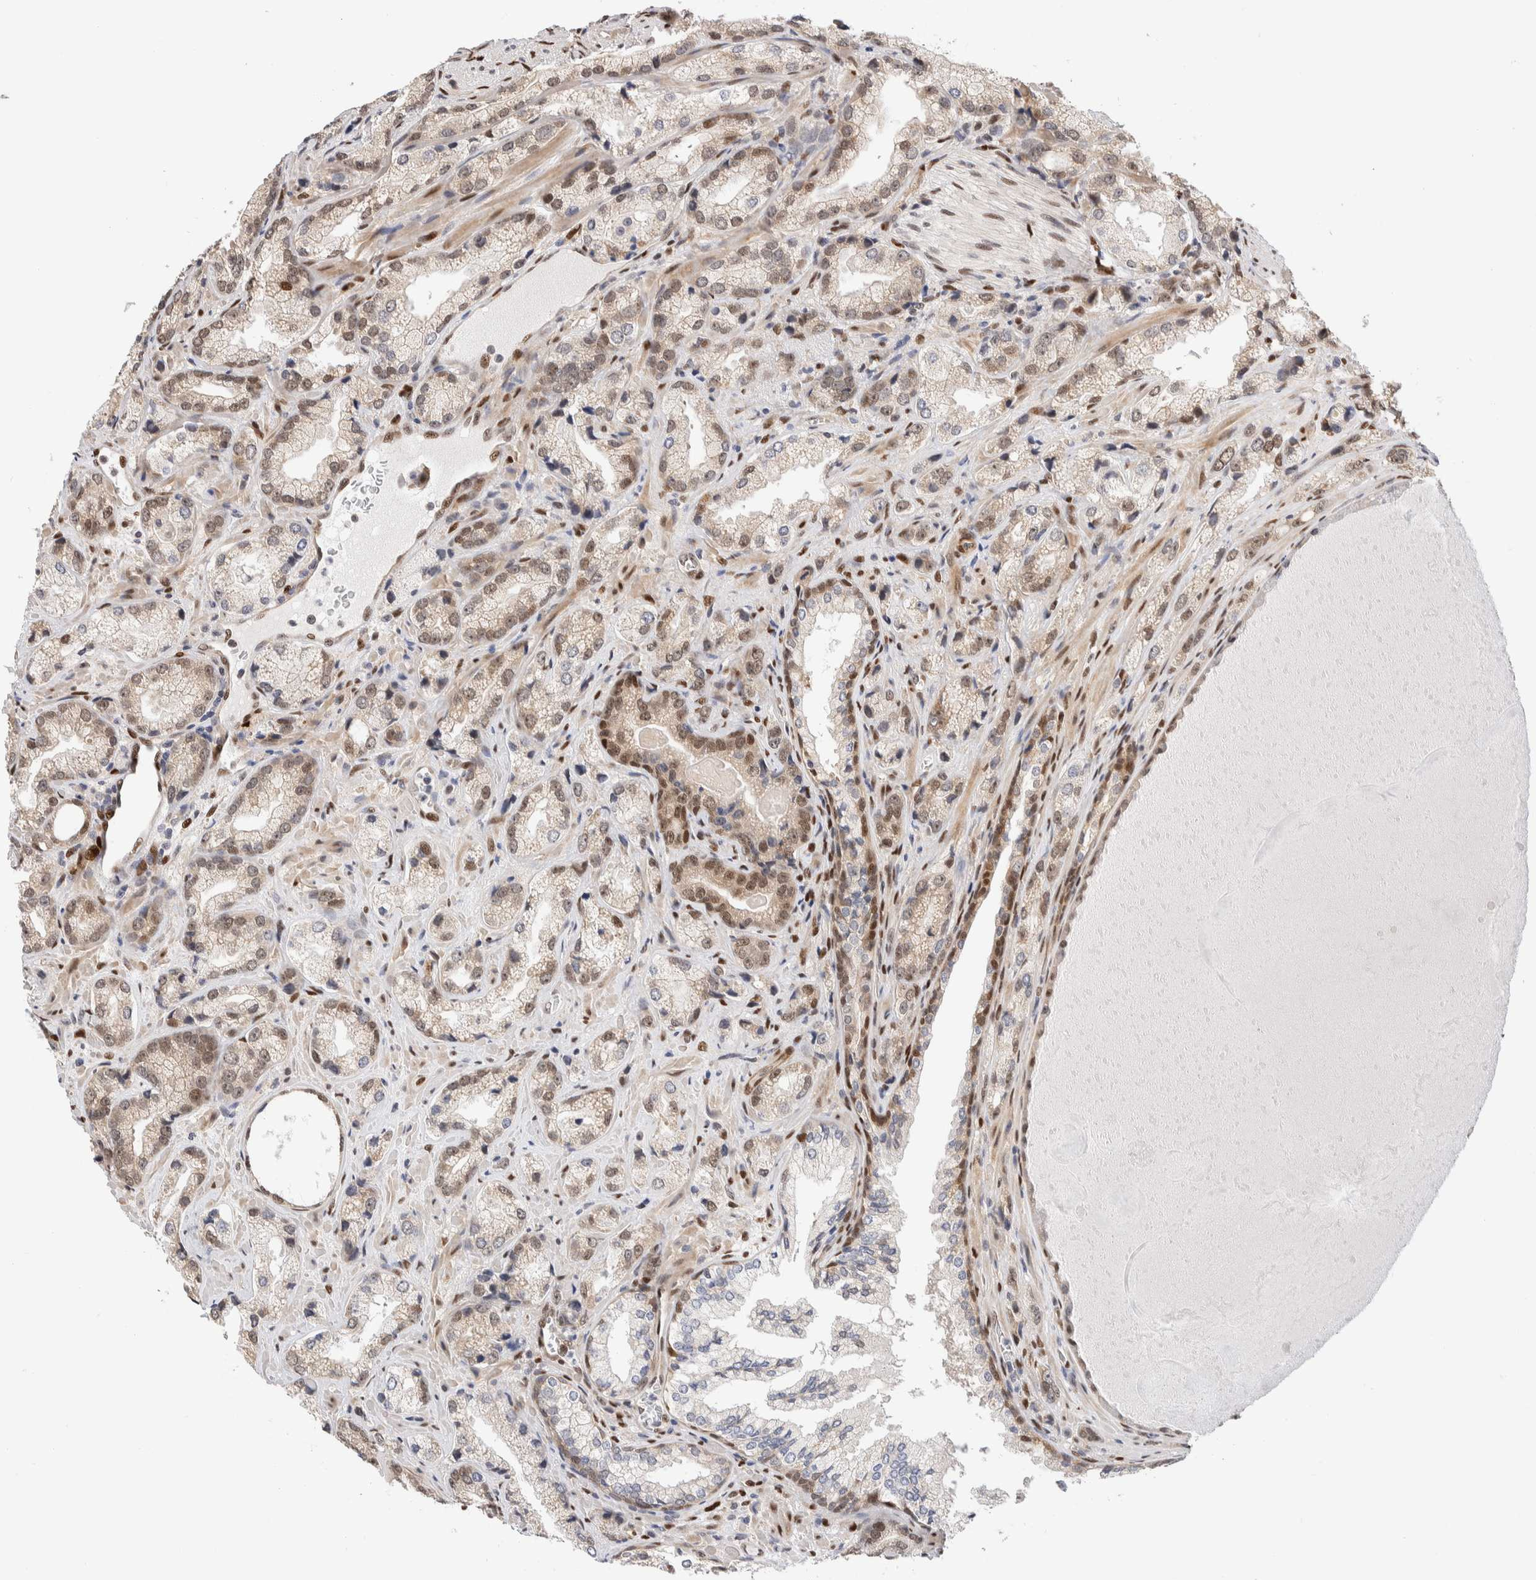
{"staining": {"intensity": "weak", "quantity": ">75%", "location": "nuclear"}, "tissue": "prostate cancer", "cell_type": "Tumor cells", "image_type": "cancer", "snomed": [{"axis": "morphology", "description": "Adenocarcinoma, High grade"}, {"axis": "topography", "description": "Prostate"}], "caption": "Prostate cancer (adenocarcinoma (high-grade)) tissue reveals weak nuclear expression in approximately >75% of tumor cells, visualized by immunohistochemistry. (Brightfield microscopy of DAB IHC at high magnification).", "gene": "NSMAF", "patient": {"sex": "male", "age": 63}}